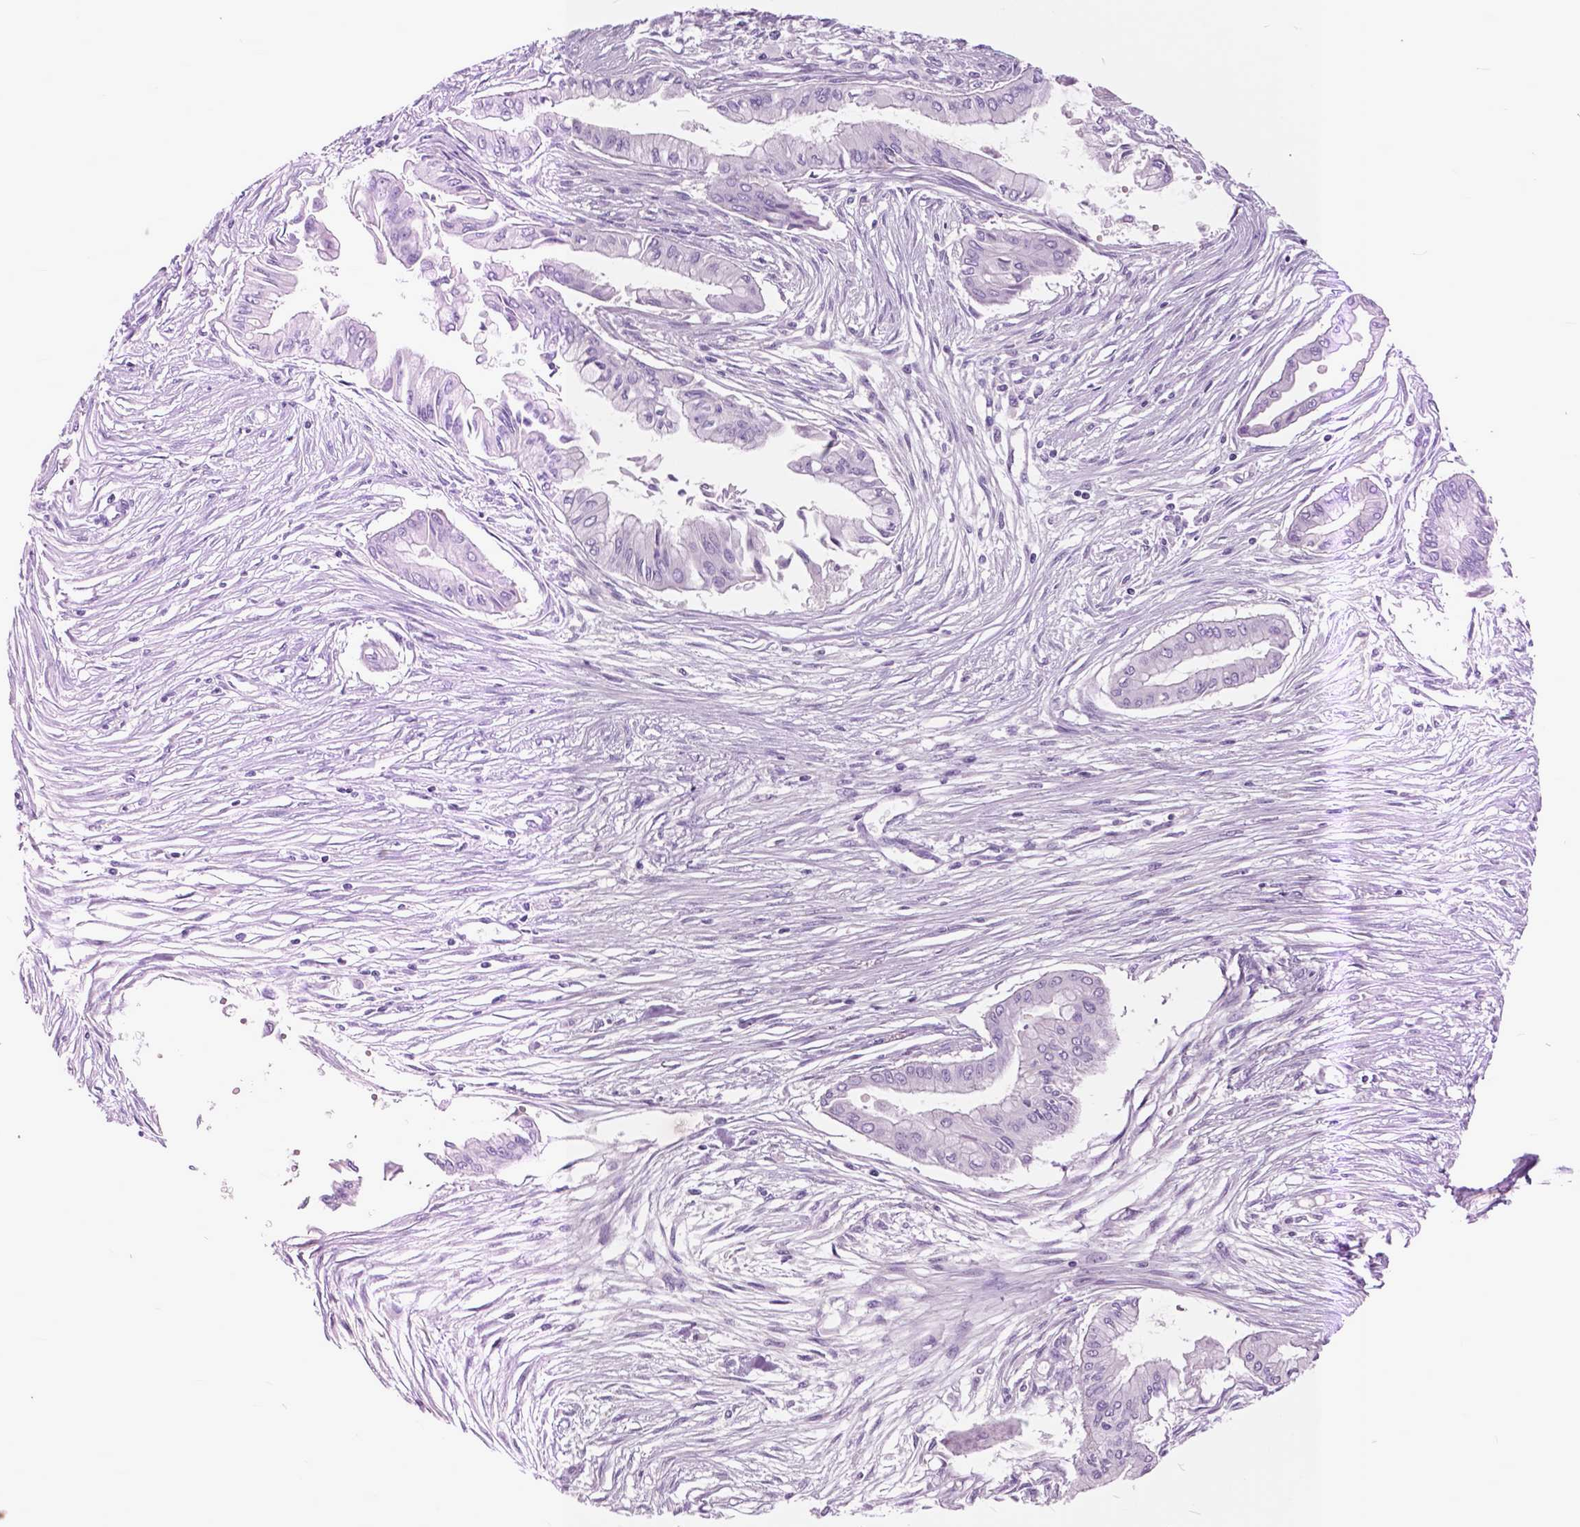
{"staining": {"intensity": "negative", "quantity": "none", "location": "none"}, "tissue": "pancreatic cancer", "cell_type": "Tumor cells", "image_type": "cancer", "snomed": [{"axis": "morphology", "description": "Adenocarcinoma, NOS"}, {"axis": "topography", "description": "Pancreas"}], "caption": "High power microscopy histopathology image of an IHC image of adenocarcinoma (pancreatic), revealing no significant expression in tumor cells. (Stains: DAB IHC with hematoxylin counter stain, Microscopy: brightfield microscopy at high magnification).", "gene": "GDF9", "patient": {"sex": "female", "age": 68}}